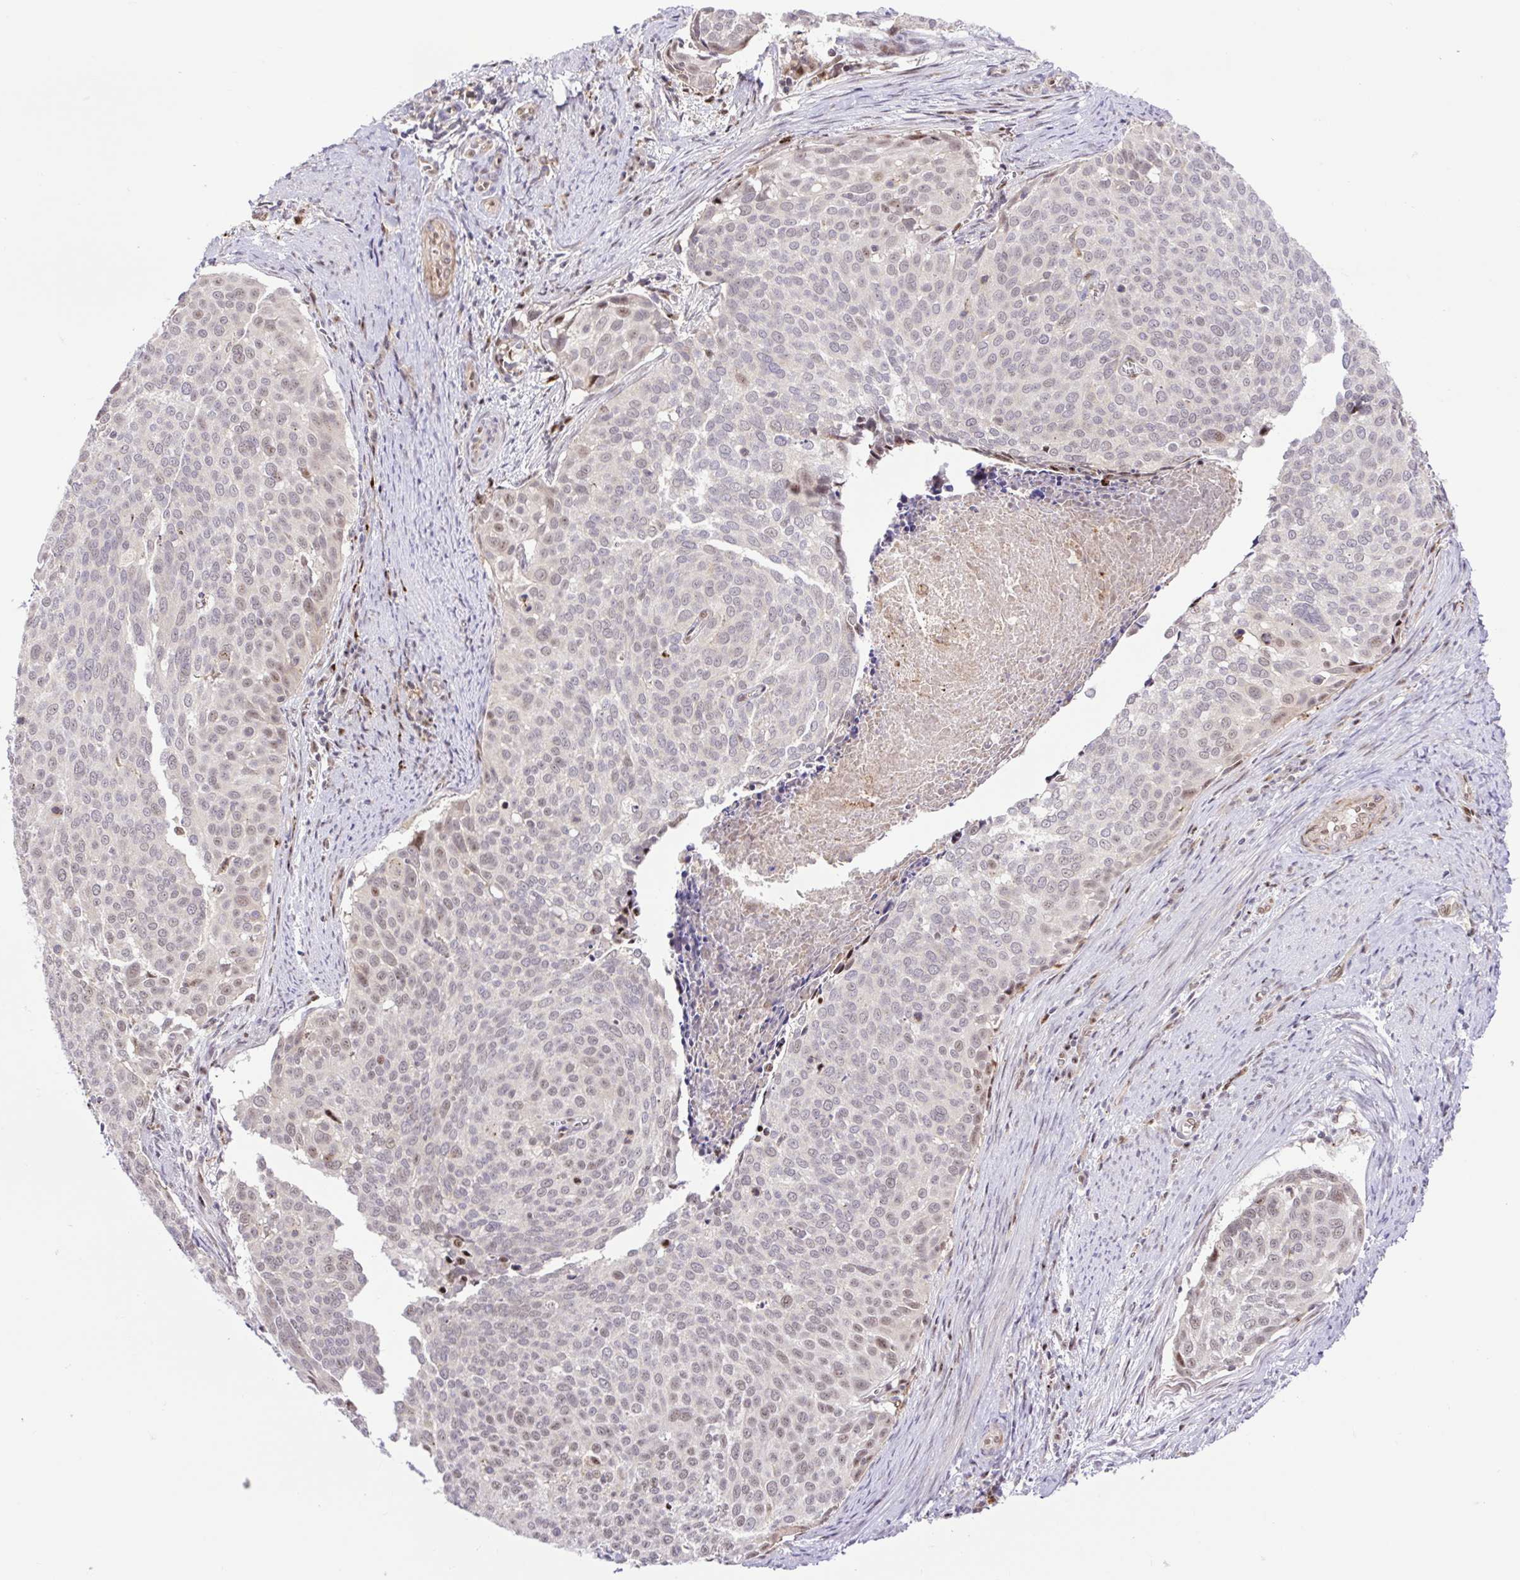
{"staining": {"intensity": "moderate", "quantity": "25%-75%", "location": "nuclear"}, "tissue": "cervical cancer", "cell_type": "Tumor cells", "image_type": "cancer", "snomed": [{"axis": "morphology", "description": "Squamous cell carcinoma, NOS"}, {"axis": "topography", "description": "Cervix"}], "caption": "Brown immunohistochemical staining in cervical cancer (squamous cell carcinoma) displays moderate nuclear positivity in about 25%-75% of tumor cells. The staining is performed using DAB brown chromogen to label protein expression. The nuclei are counter-stained blue using hematoxylin.", "gene": "ERG", "patient": {"sex": "female", "age": 39}}